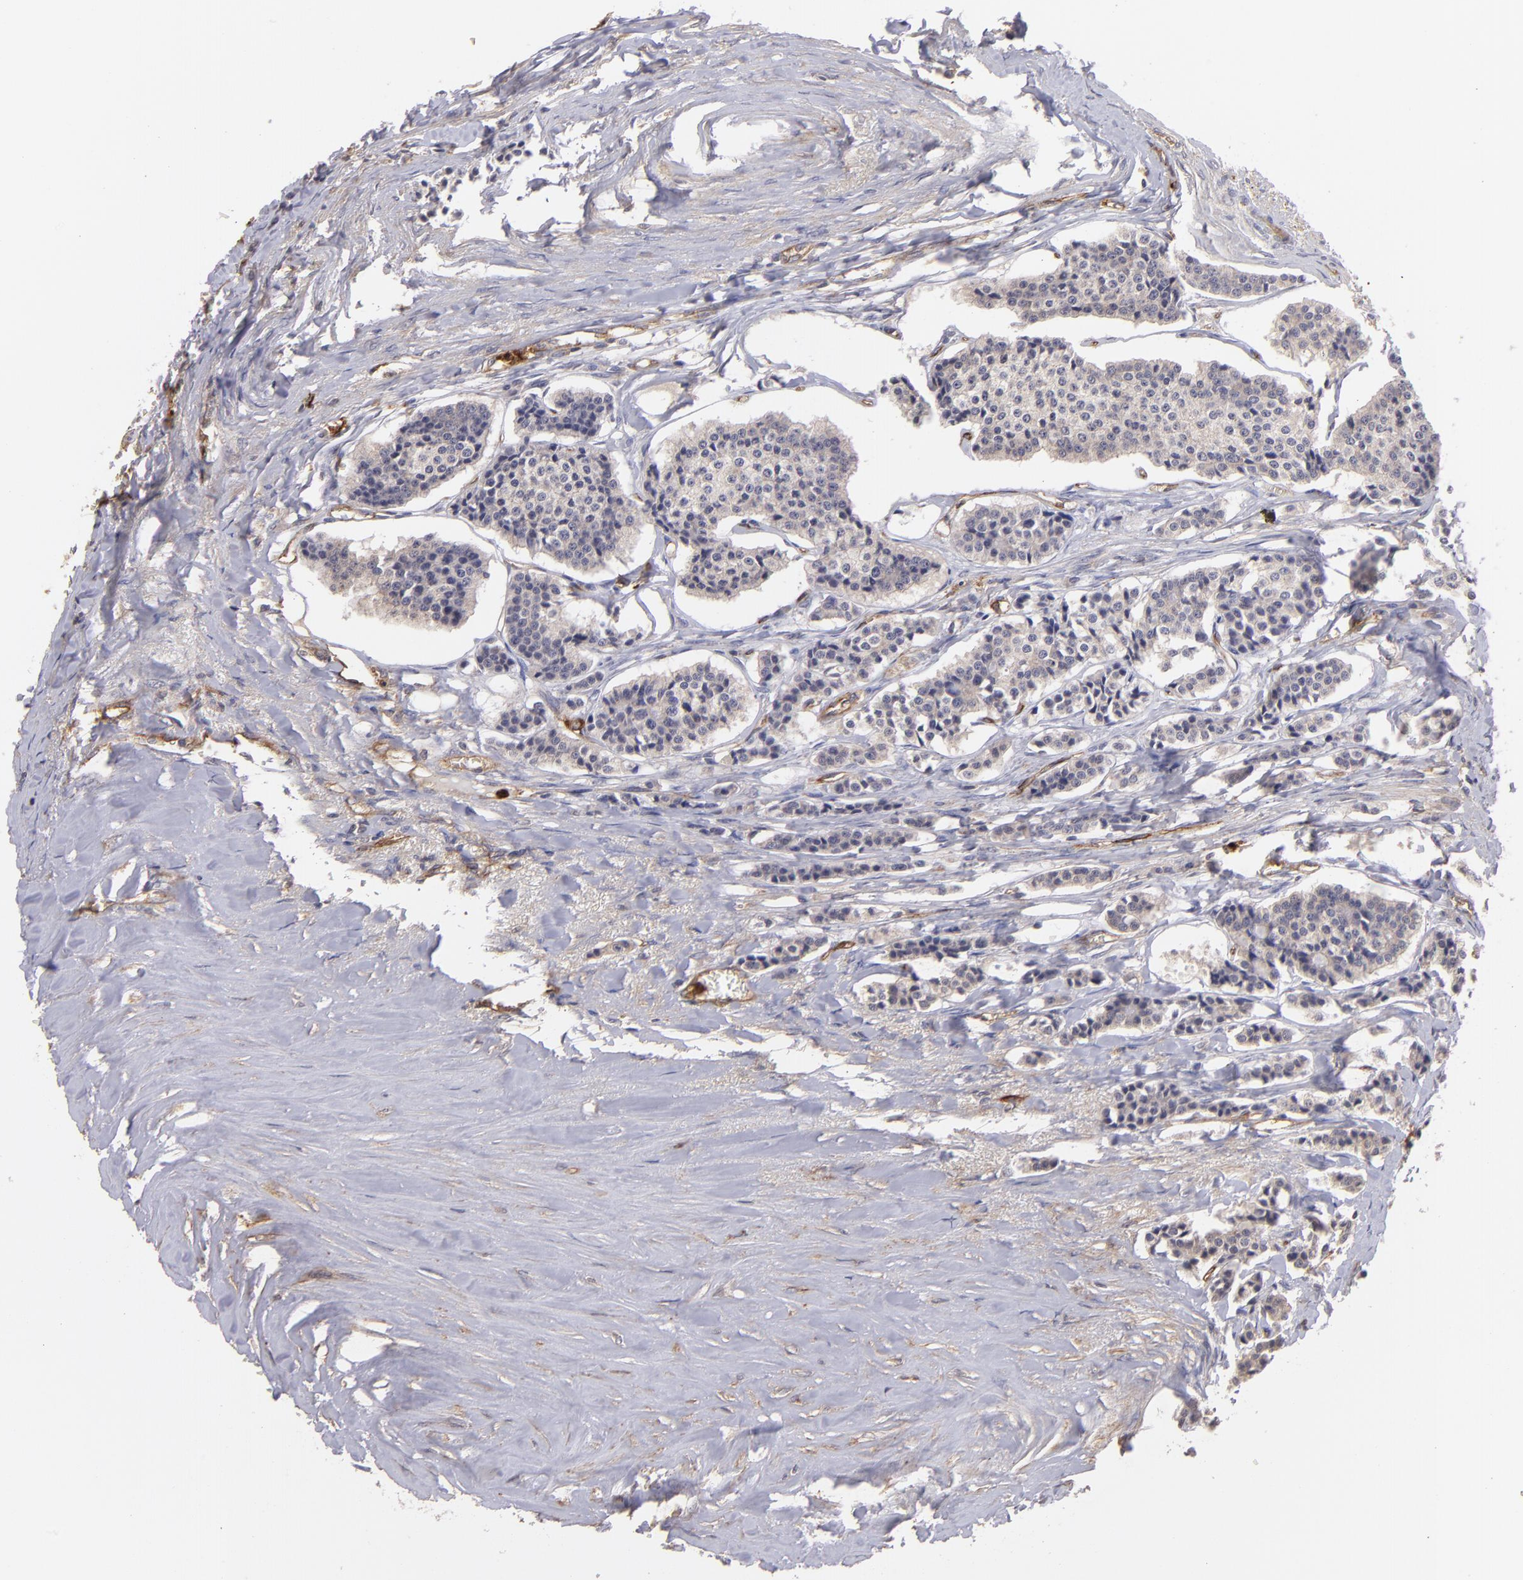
{"staining": {"intensity": "negative", "quantity": "none", "location": "none"}, "tissue": "carcinoid", "cell_type": "Tumor cells", "image_type": "cancer", "snomed": [{"axis": "morphology", "description": "Carcinoid, malignant, NOS"}, {"axis": "topography", "description": "Small intestine"}], "caption": "The photomicrograph exhibits no significant staining in tumor cells of carcinoid. (IHC, brightfield microscopy, high magnification).", "gene": "DYSF", "patient": {"sex": "male", "age": 63}}